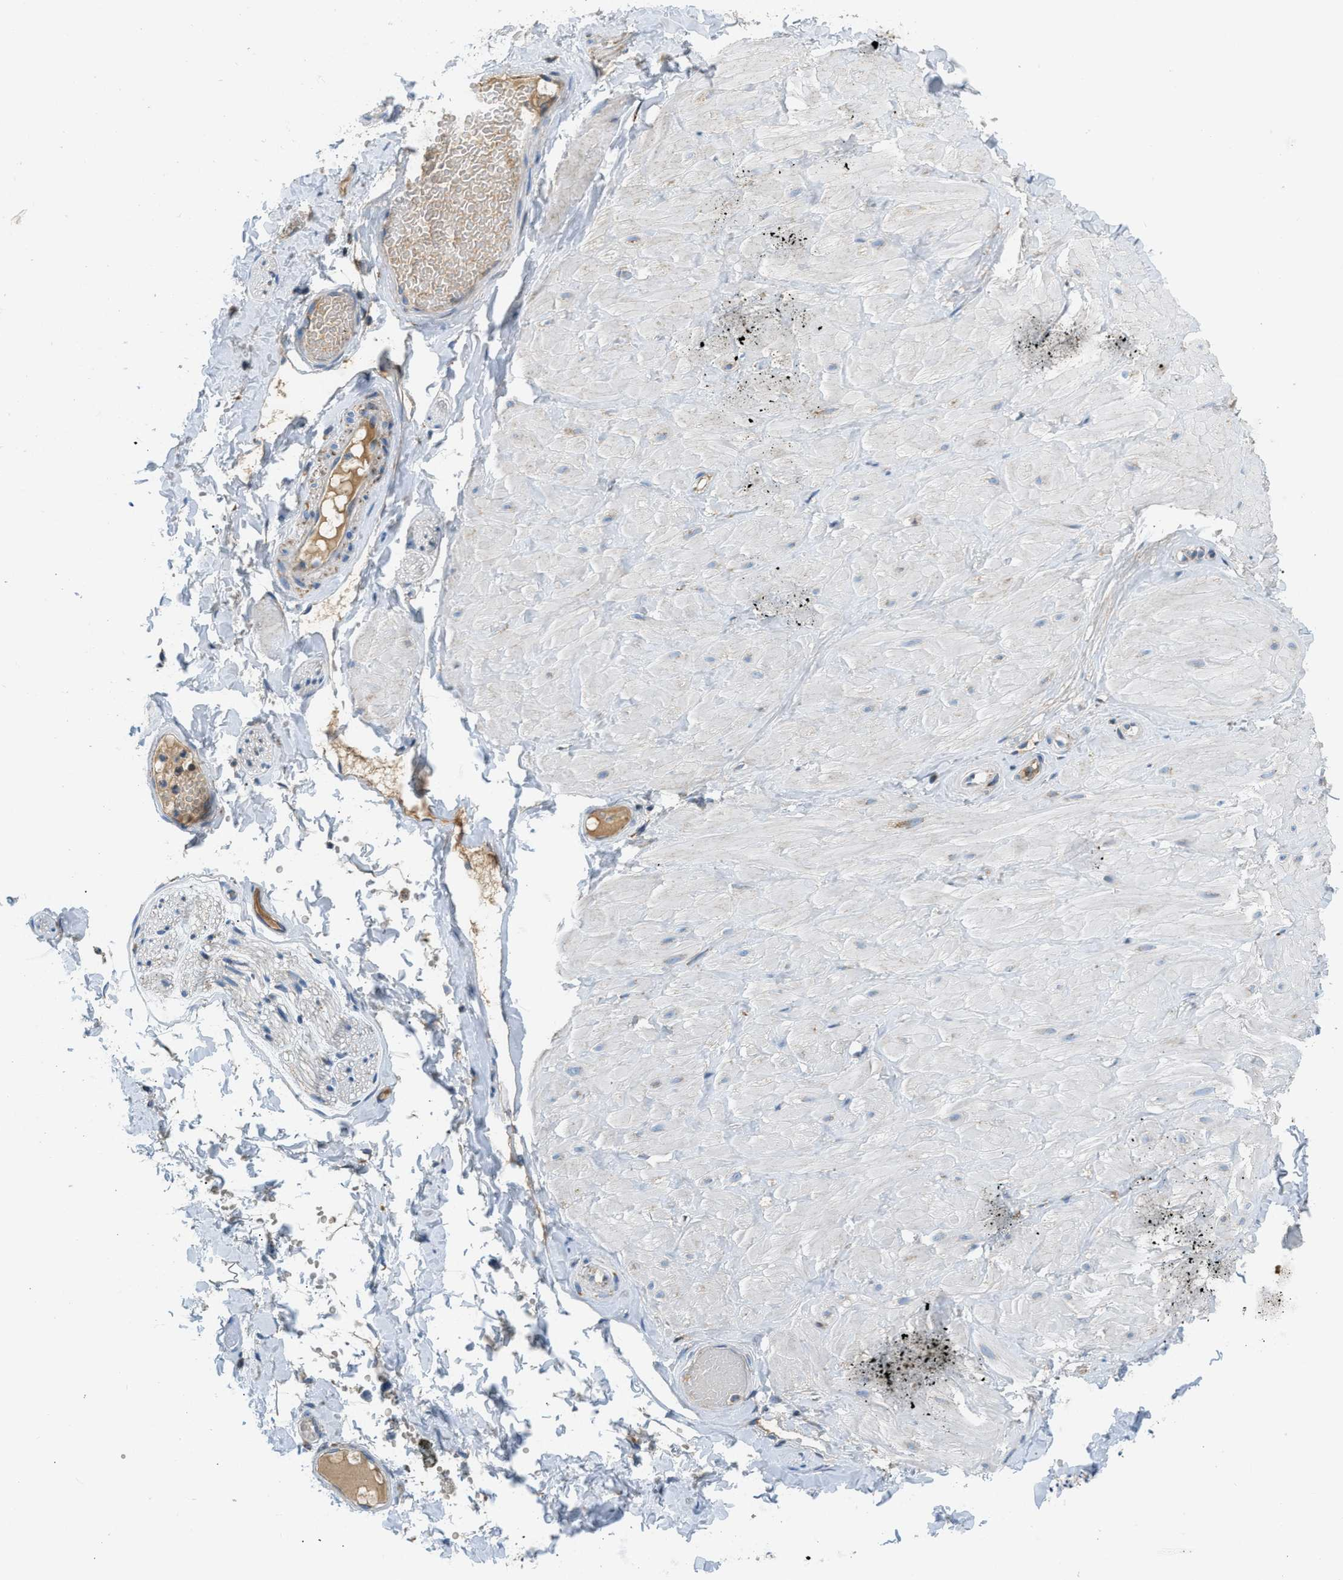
{"staining": {"intensity": "moderate", "quantity": ">75%", "location": "cytoplasmic/membranous"}, "tissue": "adipose tissue", "cell_type": "Adipocytes", "image_type": "normal", "snomed": [{"axis": "morphology", "description": "Normal tissue, NOS"}, {"axis": "topography", "description": "Adipose tissue"}, {"axis": "topography", "description": "Vascular tissue"}, {"axis": "topography", "description": "Peripheral nerve tissue"}], "caption": "Adipose tissue stained with DAB (3,3'-diaminobenzidine) immunohistochemistry exhibits medium levels of moderate cytoplasmic/membranous positivity in approximately >75% of adipocytes. The staining is performed using DAB brown chromogen to label protein expression. The nuclei are counter-stained blue using hematoxylin.", "gene": "ACADVL", "patient": {"sex": "male", "age": 25}}